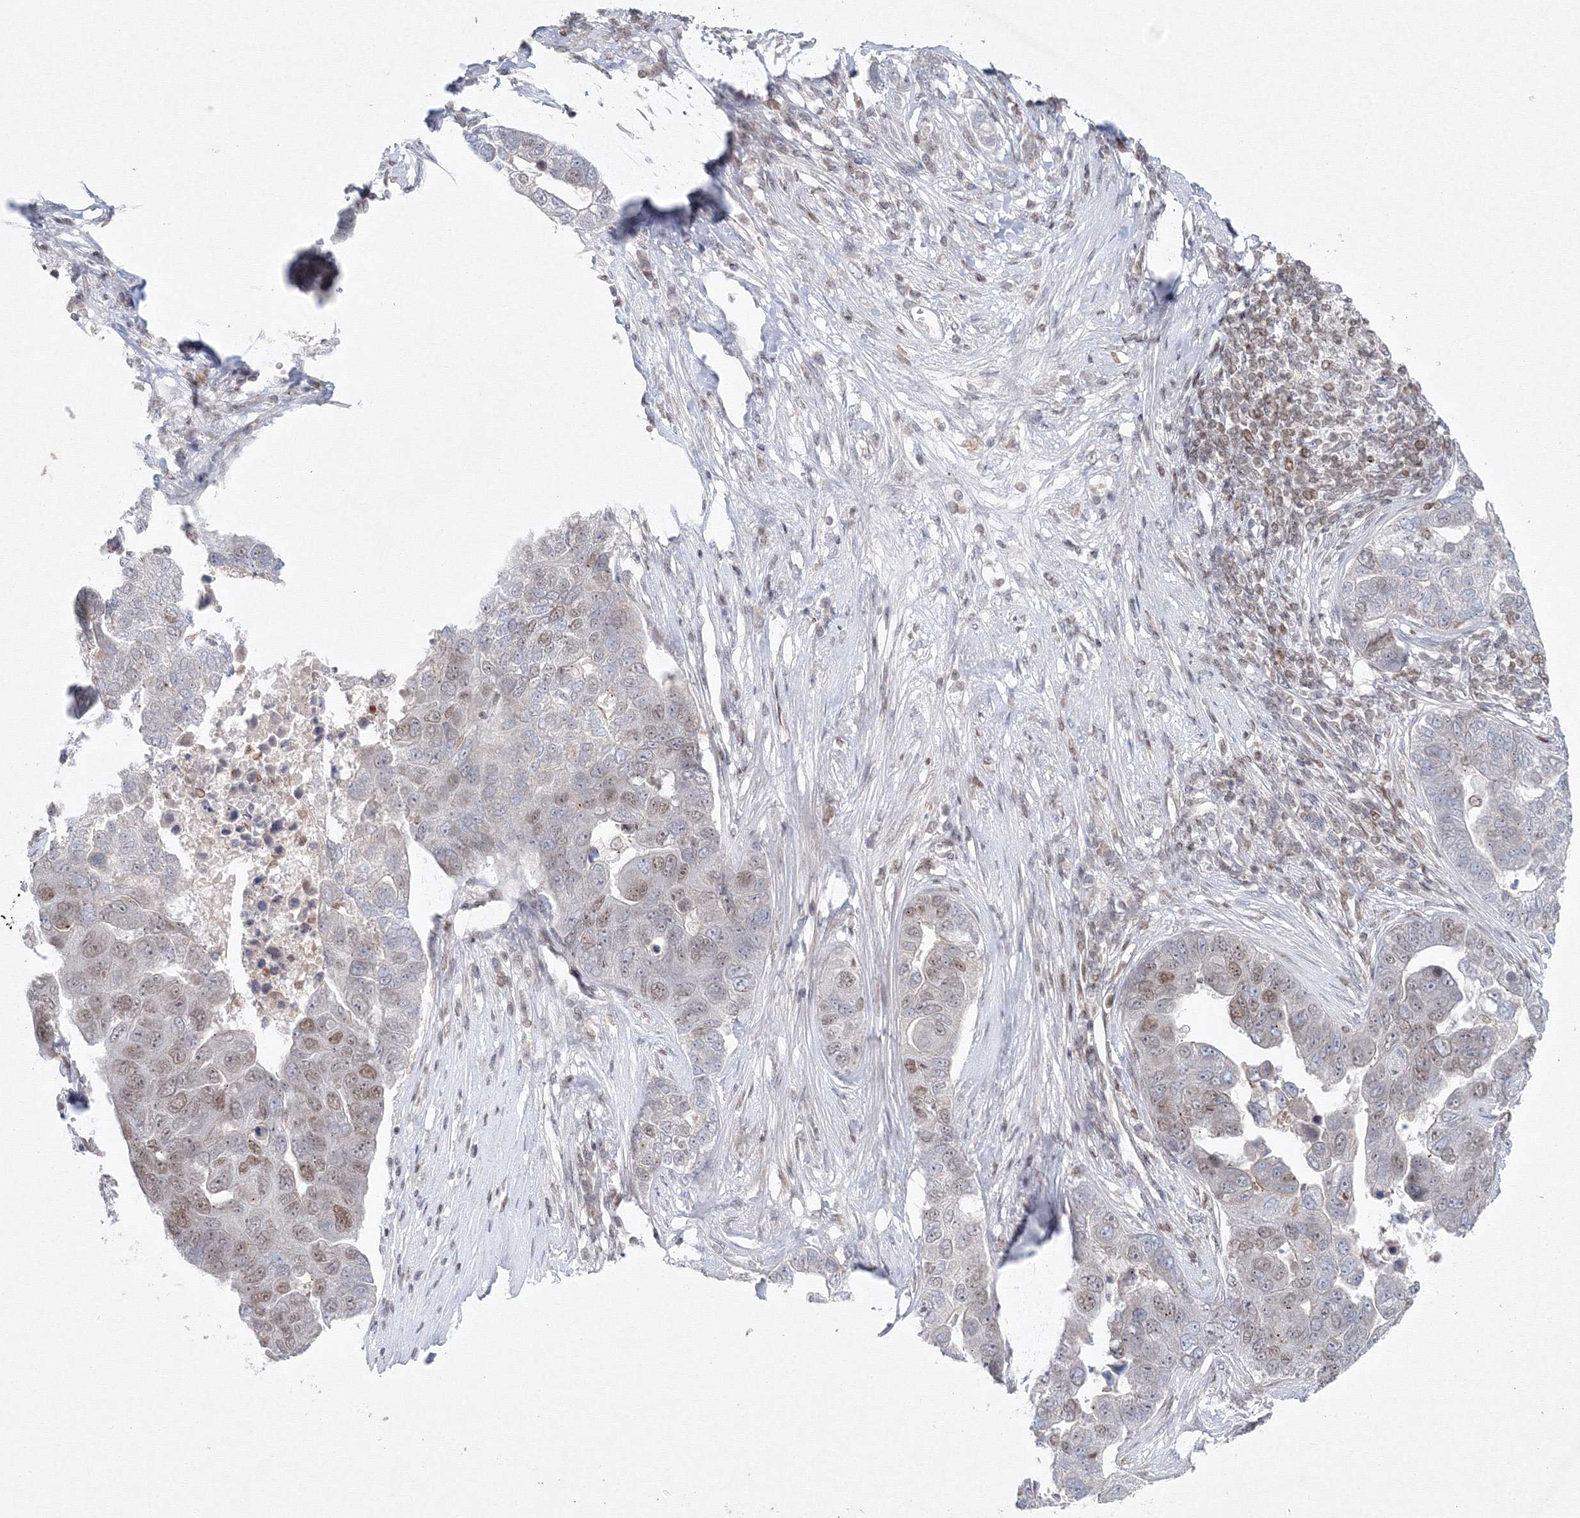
{"staining": {"intensity": "weak", "quantity": "<25%", "location": "nuclear"}, "tissue": "pancreatic cancer", "cell_type": "Tumor cells", "image_type": "cancer", "snomed": [{"axis": "morphology", "description": "Adenocarcinoma, NOS"}, {"axis": "topography", "description": "Pancreas"}], "caption": "Immunohistochemistry (IHC) photomicrograph of neoplastic tissue: human pancreatic cancer stained with DAB (3,3'-diaminobenzidine) shows no significant protein positivity in tumor cells.", "gene": "KIF4A", "patient": {"sex": "female", "age": 61}}